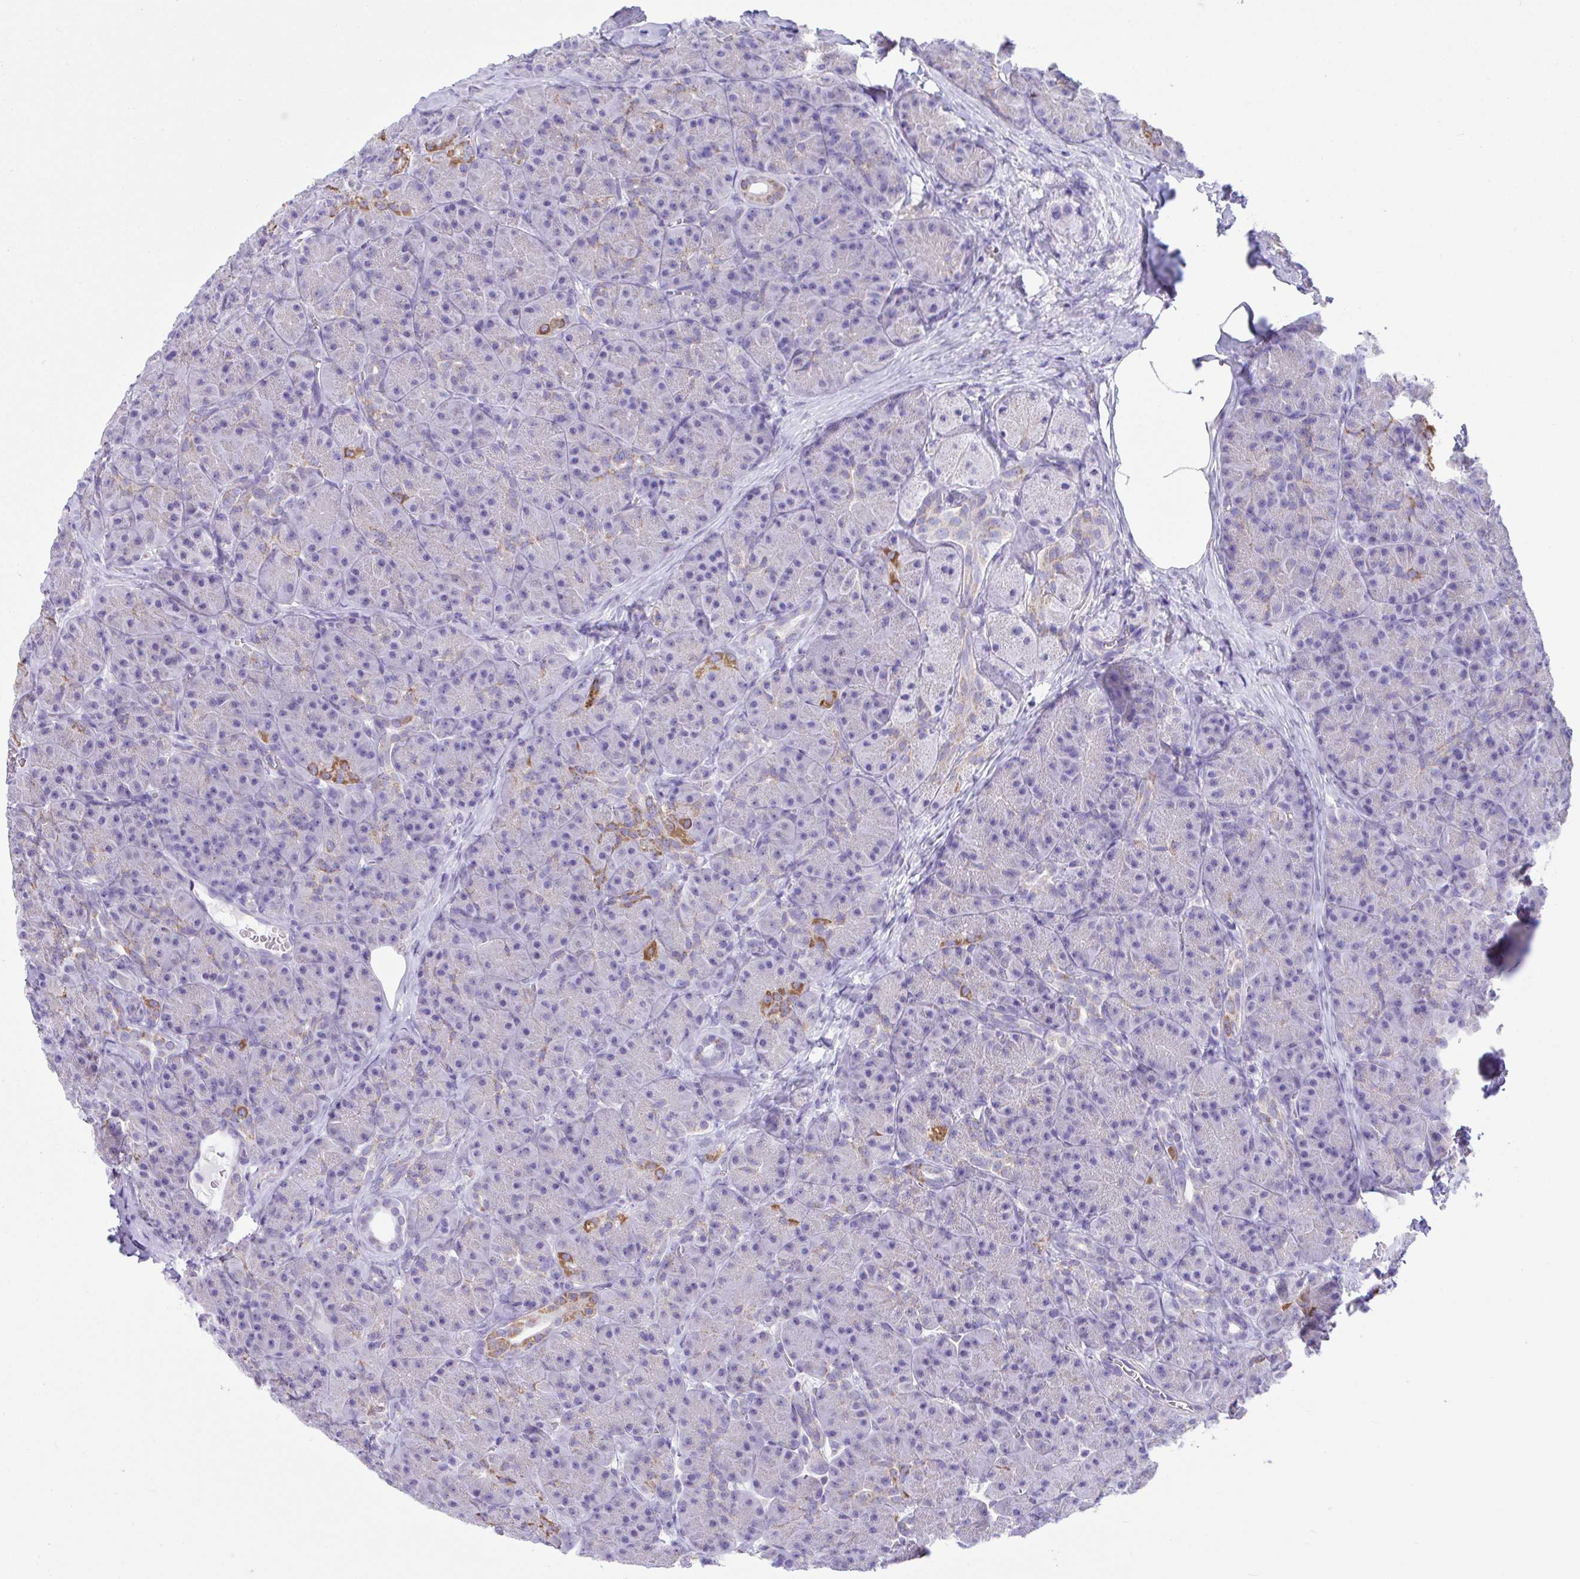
{"staining": {"intensity": "strong", "quantity": "<25%", "location": "cytoplasmic/membranous"}, "tissue": "pancreas", "cell_type": "Exocrine glandular cells", "image_type": "normal", "snomed": [{"axis": "morphology", "description": "Normal tissue, NOS"}, {"axis": "topography", "description": "Pancreas"}], "caption": "Immunohistochemical staining of normal pancreas shows <25% levels of strong cytoplasmic/membranous protein expression in about <25% of exocrine glandular cells. (Stains: DAB in brown, nuclei in blue, Microscopy: brightfield microscopy at high magnification).", "gene": "NLRP8", "patient": {"sex": "male", "age": 57}}